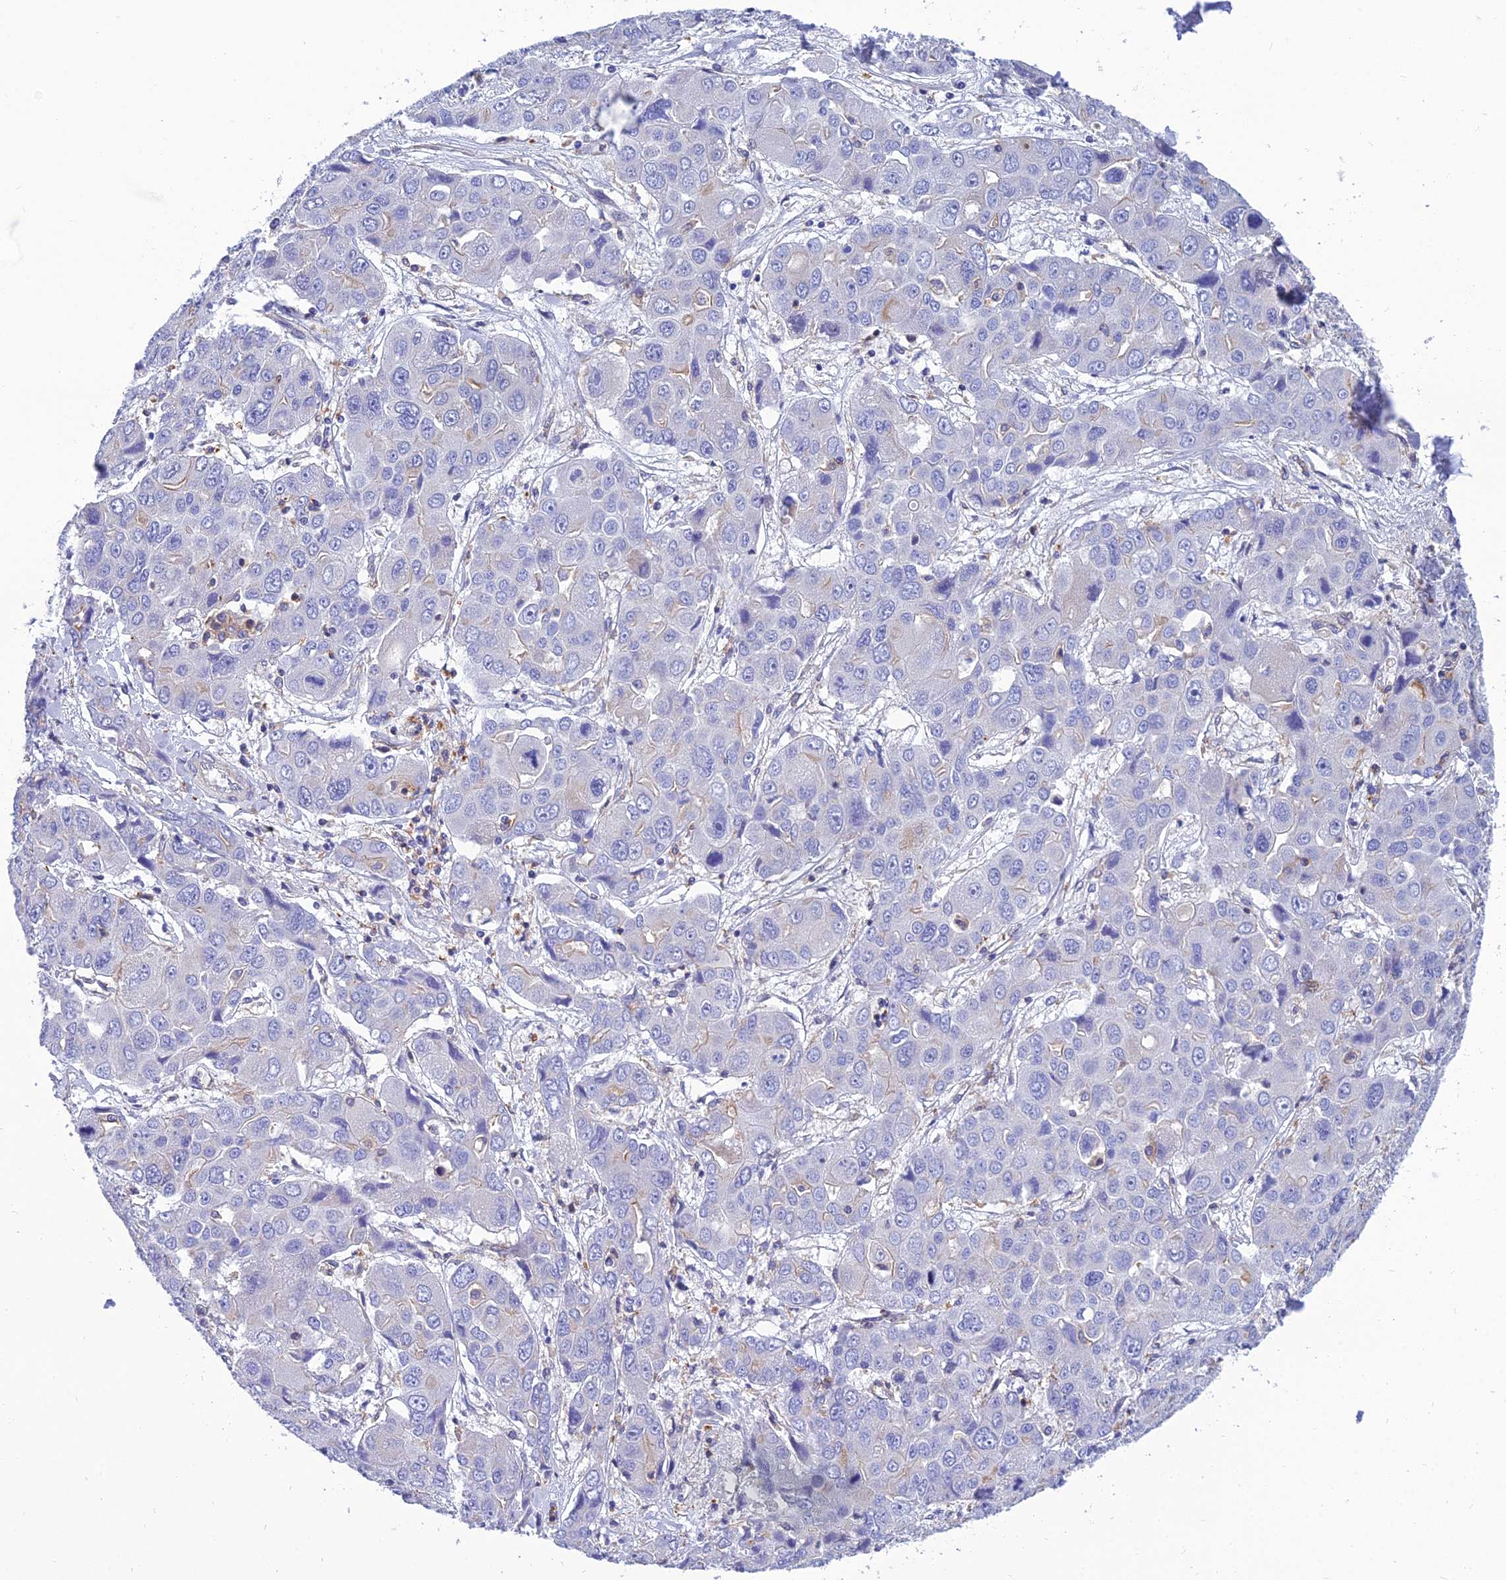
{"staining": {"intensity": "negative", "quantity": "none", "location": "none"}, "tissue": "liver cancer", "cell_type": "Tumor cells", "image_type": "cancer", "snomed": [{"axis": "morphology", "description": "Cholangiocarcinoma"}, {"axis": "topography", "description": "Liver"}], "caption": "This is an immunohistochemistry photomicrograph of human liver cancer (cholangiocarcinoma). There is no positivity in tumor cells.", "gene": "PPP1R18", "patient": {"sex": "male", "age": 67}}